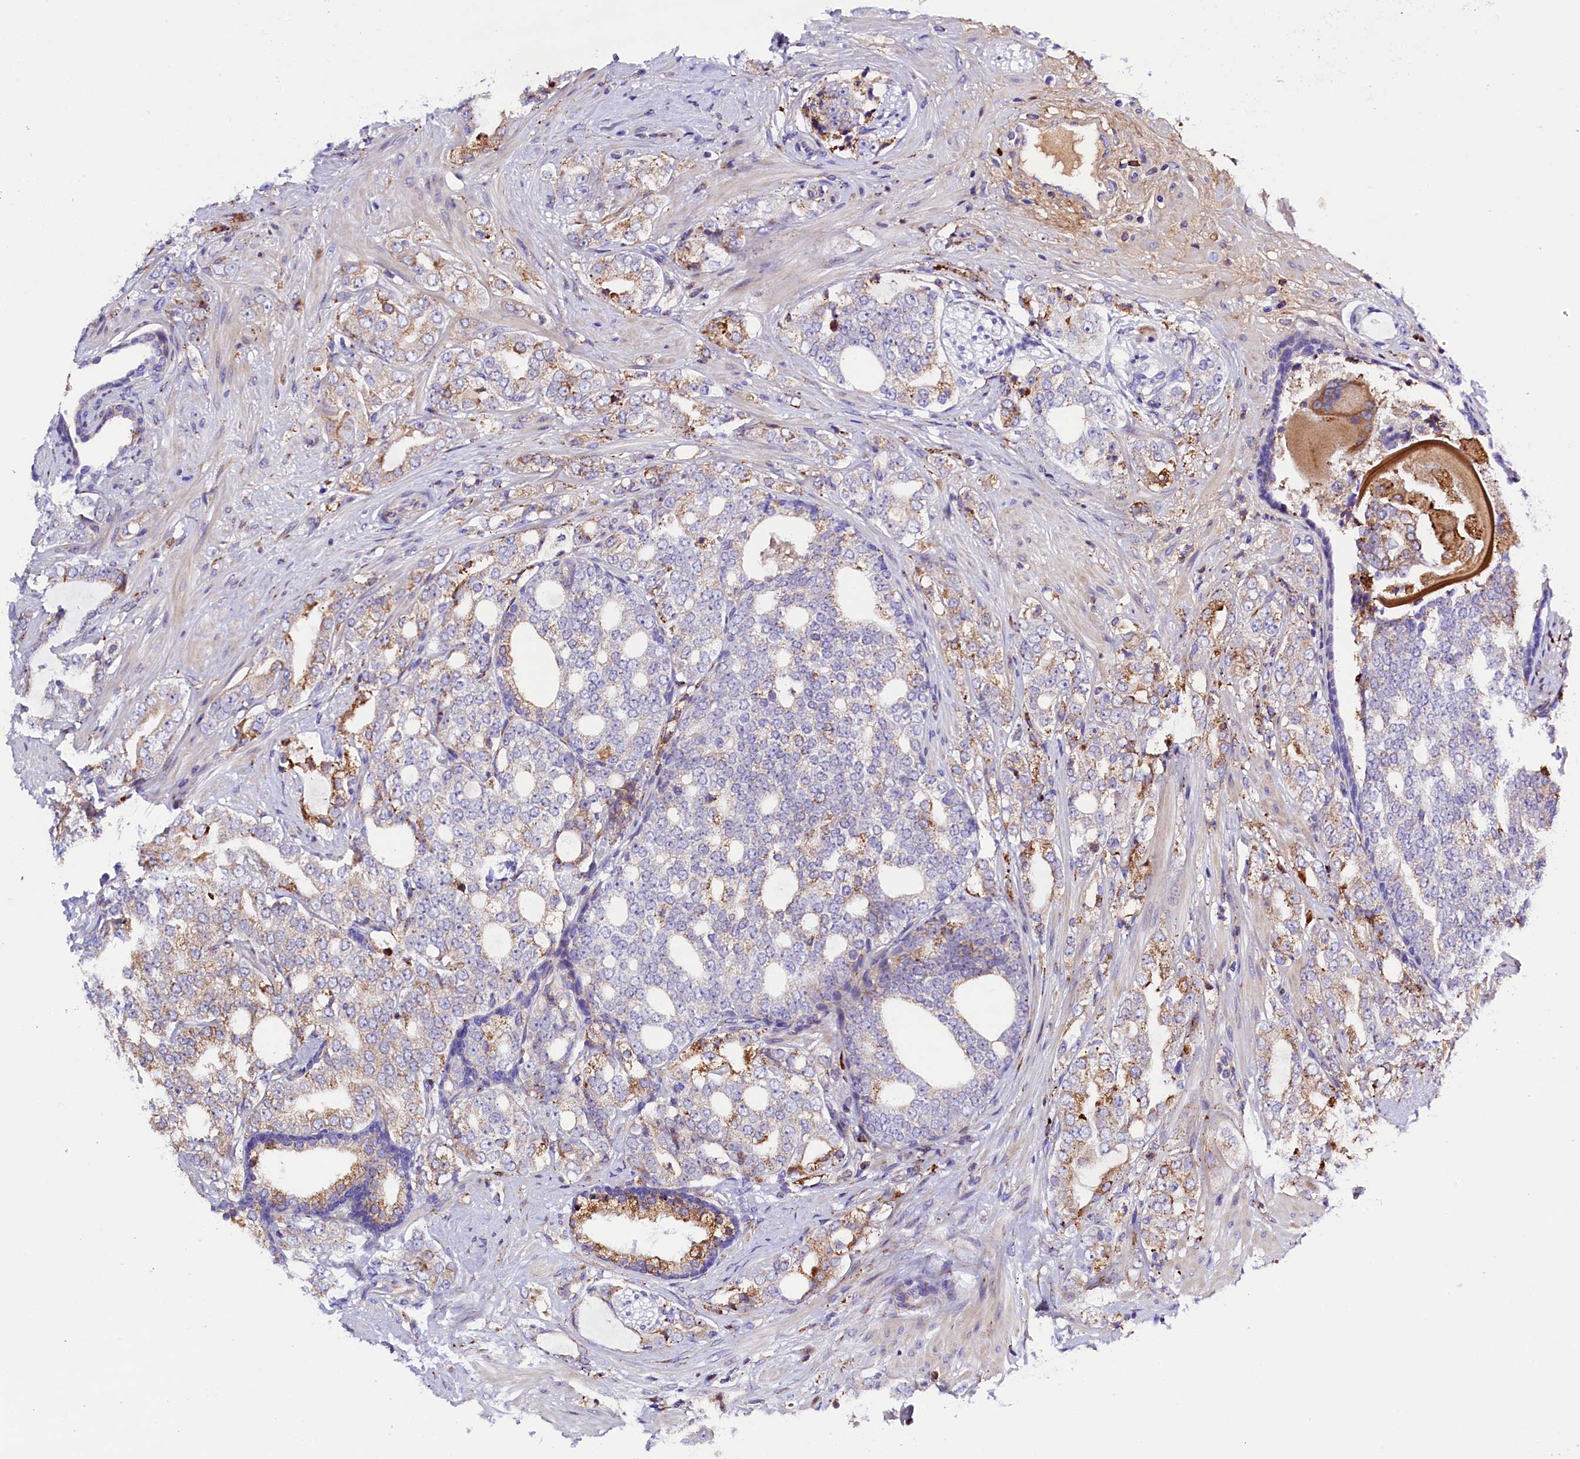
{"staining": {"intensity": "strong", "quantity": "<25%", "location": "cytoplasmic/membranous"}, "tissue": "prostate cancer", "cell_type": "Tumor cells", "image_type": "cancer", "snomed": [{"axis": "morphology", "description": "Adenocarcinoma, High grade"}, {"axis": "topography", "description": "Prostate"}], "caption": "Adenocarcinoma (high-grade) (prostate) was stained to show a protein in brown. There is medium levels of strong cytoplasmic/membranous positivity in approximately <25% of tumor cells. (Brightfield microscopy of DAB IHC at high magnification).", "gene": "CMTR2", "patient": {"sex": "male", "age": 64}}